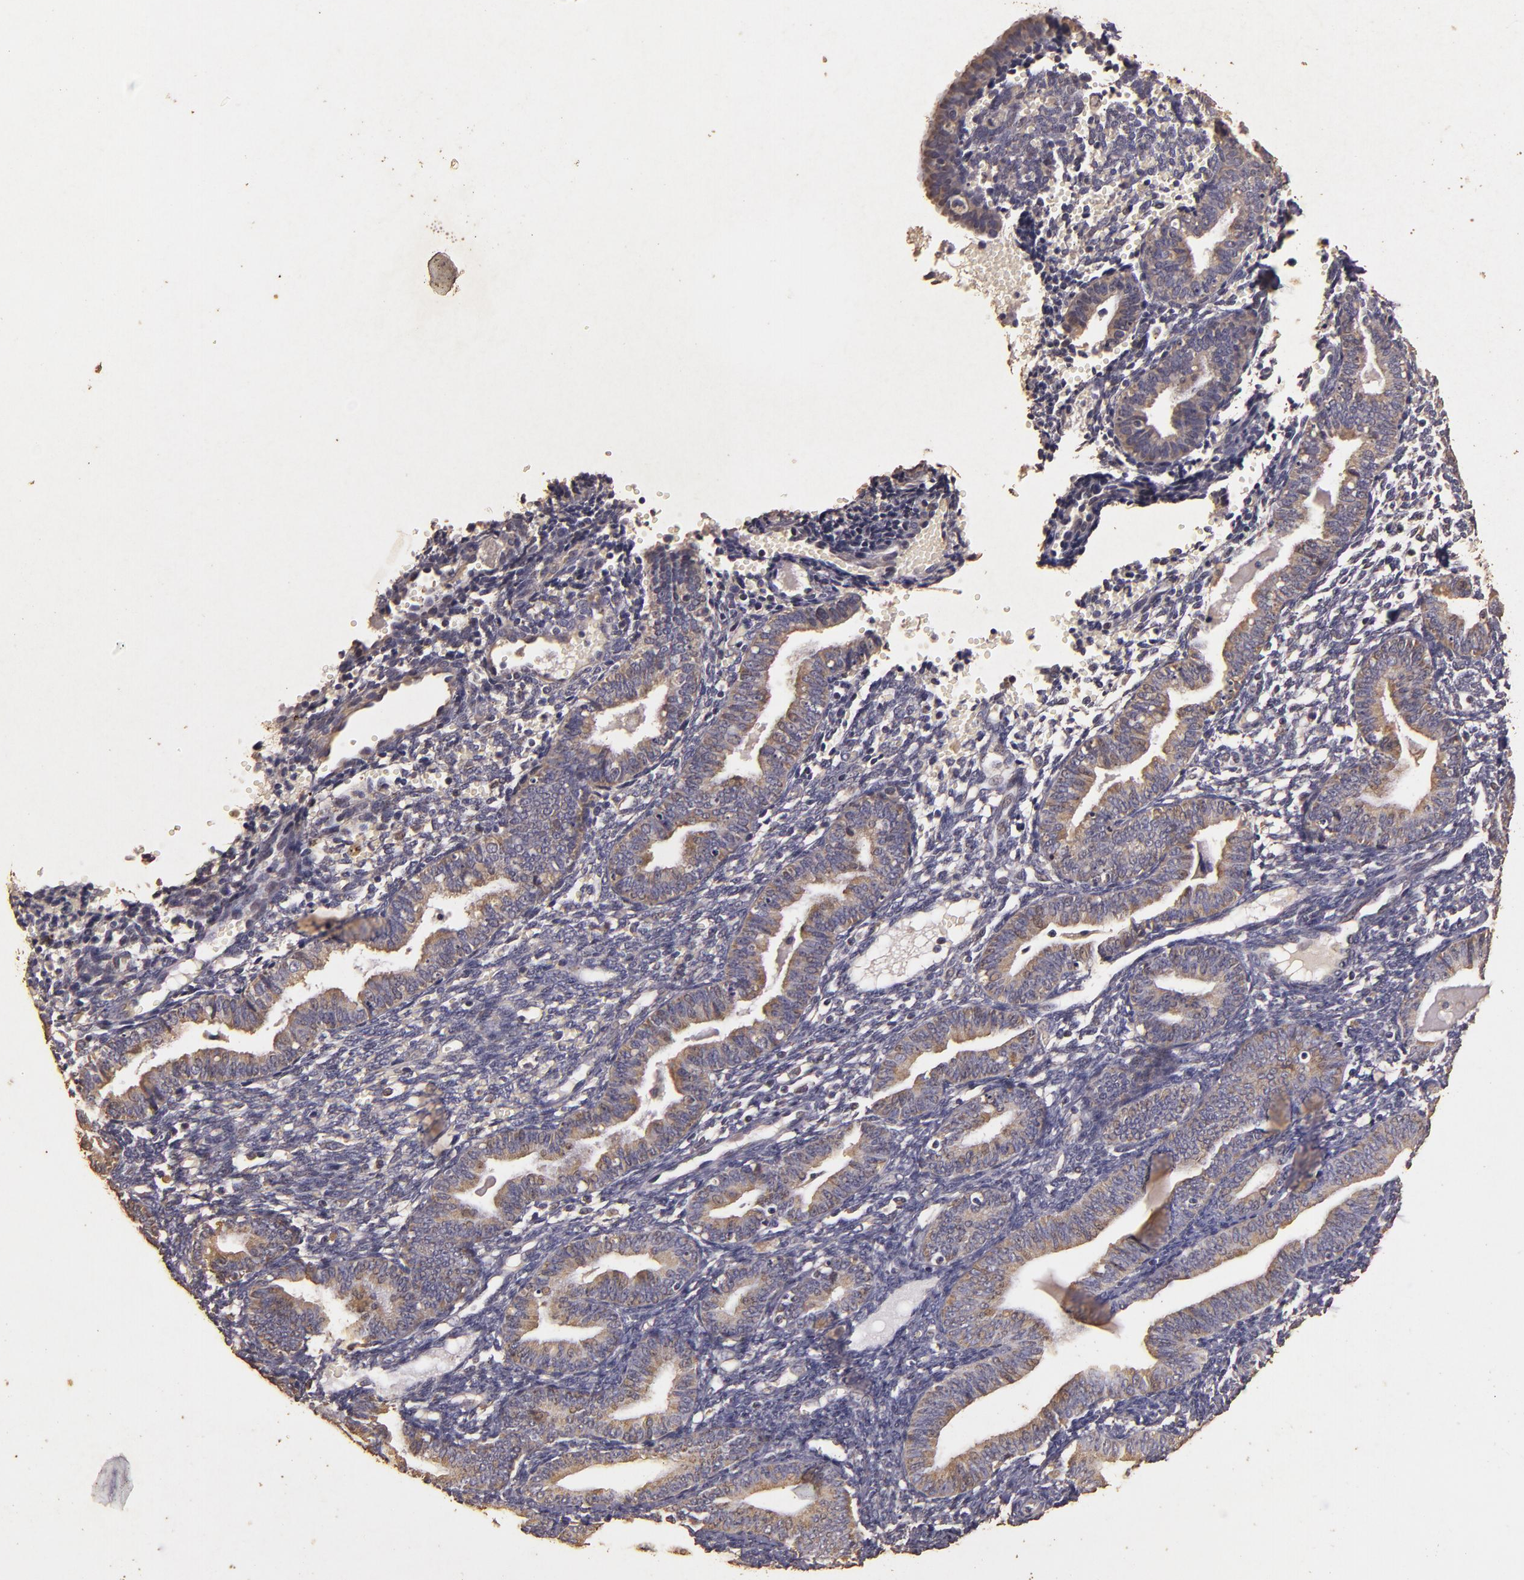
{"staining": {"intensity": "negative", "quantity": "none", "location": "none"}, "tissue": "endometrium", "cell_type": "Cells in endometrial stroma", "image_type": "normal", "snomed": [{"axis": "morphology", "description": "Normal tissue, NOS"}, {"axis": "topography", "description": "Endometrium"}], "caption": "Cells in endometrial stroma show no significant expression in benign endometrium. The staining was performed using DAB to visualize the protein expression in brown, while the nuclei were stained in blue with hematoxylin (Magnification: 20x).", "gene": "BCL2L13", "patient": {"sex": "female", "age": 61}}